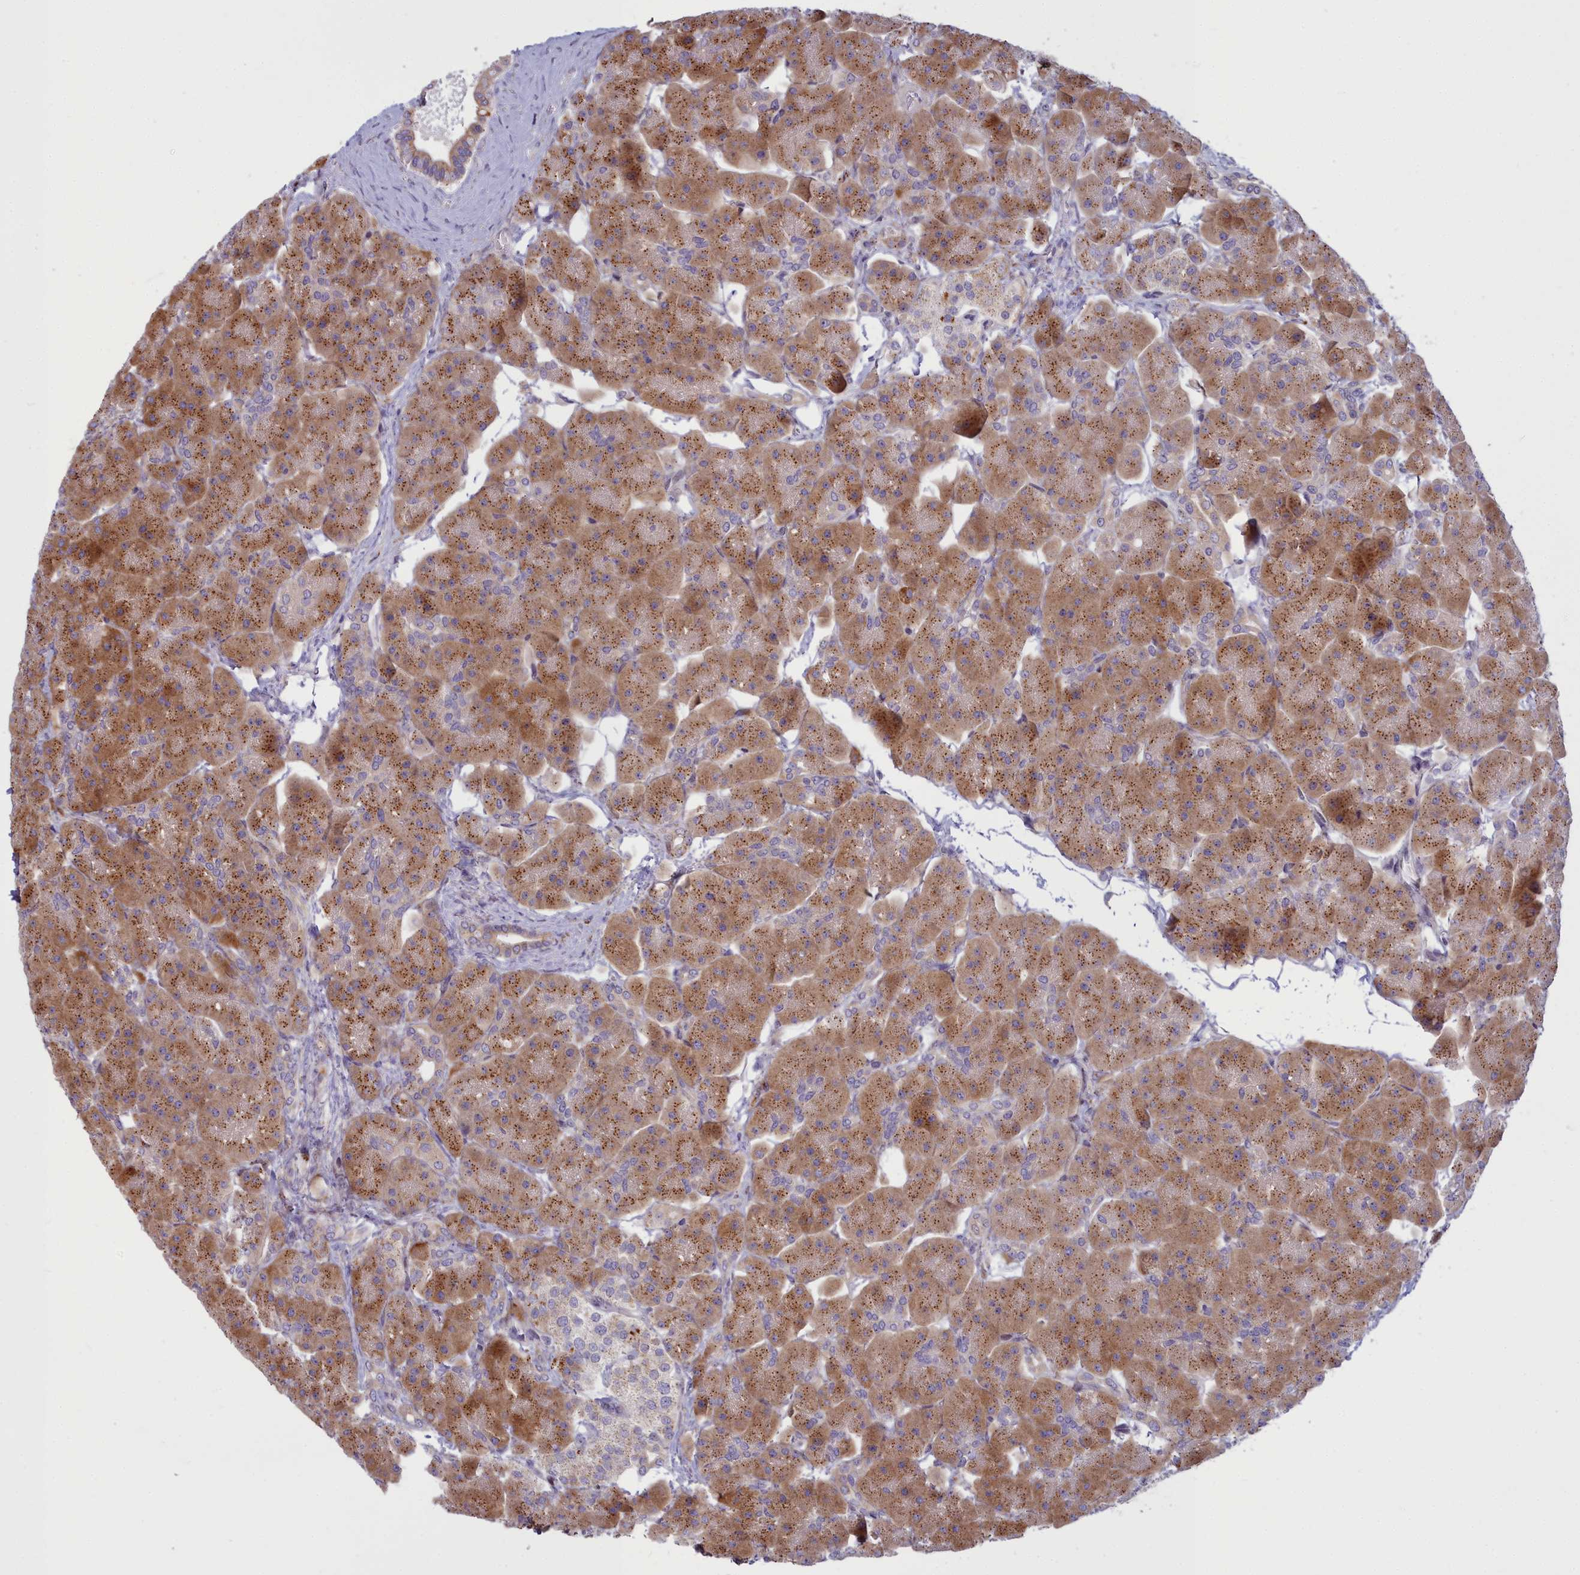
{"staining": {"intensity": "moderate", "quantity": ">75%", "location": "cytoplasmic/membranous"}, "tissue": "pancreas", "cell_type": "Exocrine glandular cells", "image_type": "normal", "snomed": [{"axis": "morphology", "description": "Normal tissue, NOS"}, {"axis": "topography", "description": "Pancreas"}], "caption": "A photomicrograph of human pancreas stained for a protein demonstrates moderate cytoplasmic/membranous brown staining in exocrine glandular cells. (DAB IHC, brown staining for protein, blue staining for nuclei).", "gene": "WDPCP", "patient": {"sex": "male", "age": 66}}